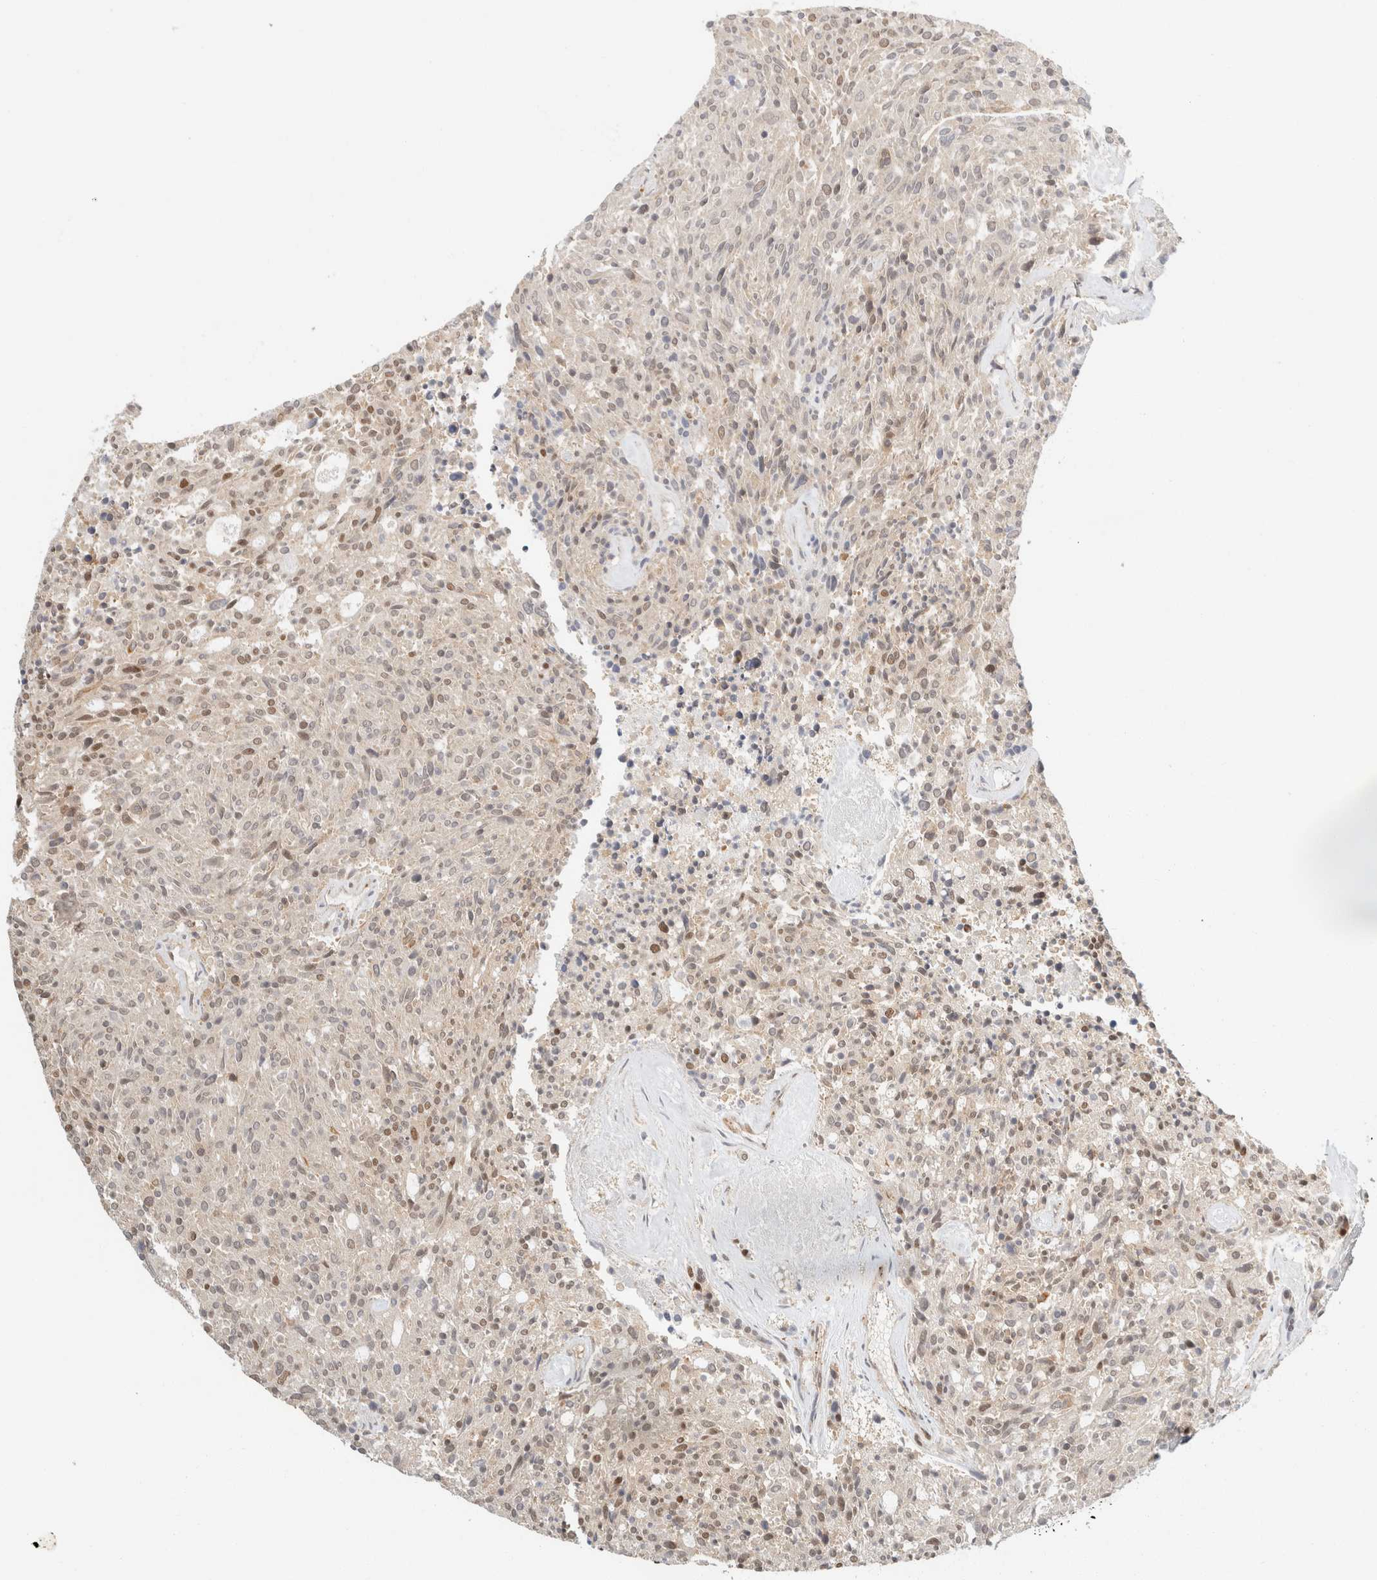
{"staining": {"intensity": "moderate", "quantity": "25%-75%", "location": "nuclear"}, "tissue": "carcinoid", "cell_type": "Tumor cells", "image_type": "cancer", "snomed": [{"axis": "morphology", "description": "Carcinoid, malignant, NOS"}, {"axis": "topography", "description": "Pancreas"}], "caption": "Moderate nuclear positivity for a protein is identified in approximately 25%-75% of tumor cells of carcinoid using immunohistochemistry.", "gene": "ZNF768", "patient": {"sex": "female", "age": 54}}